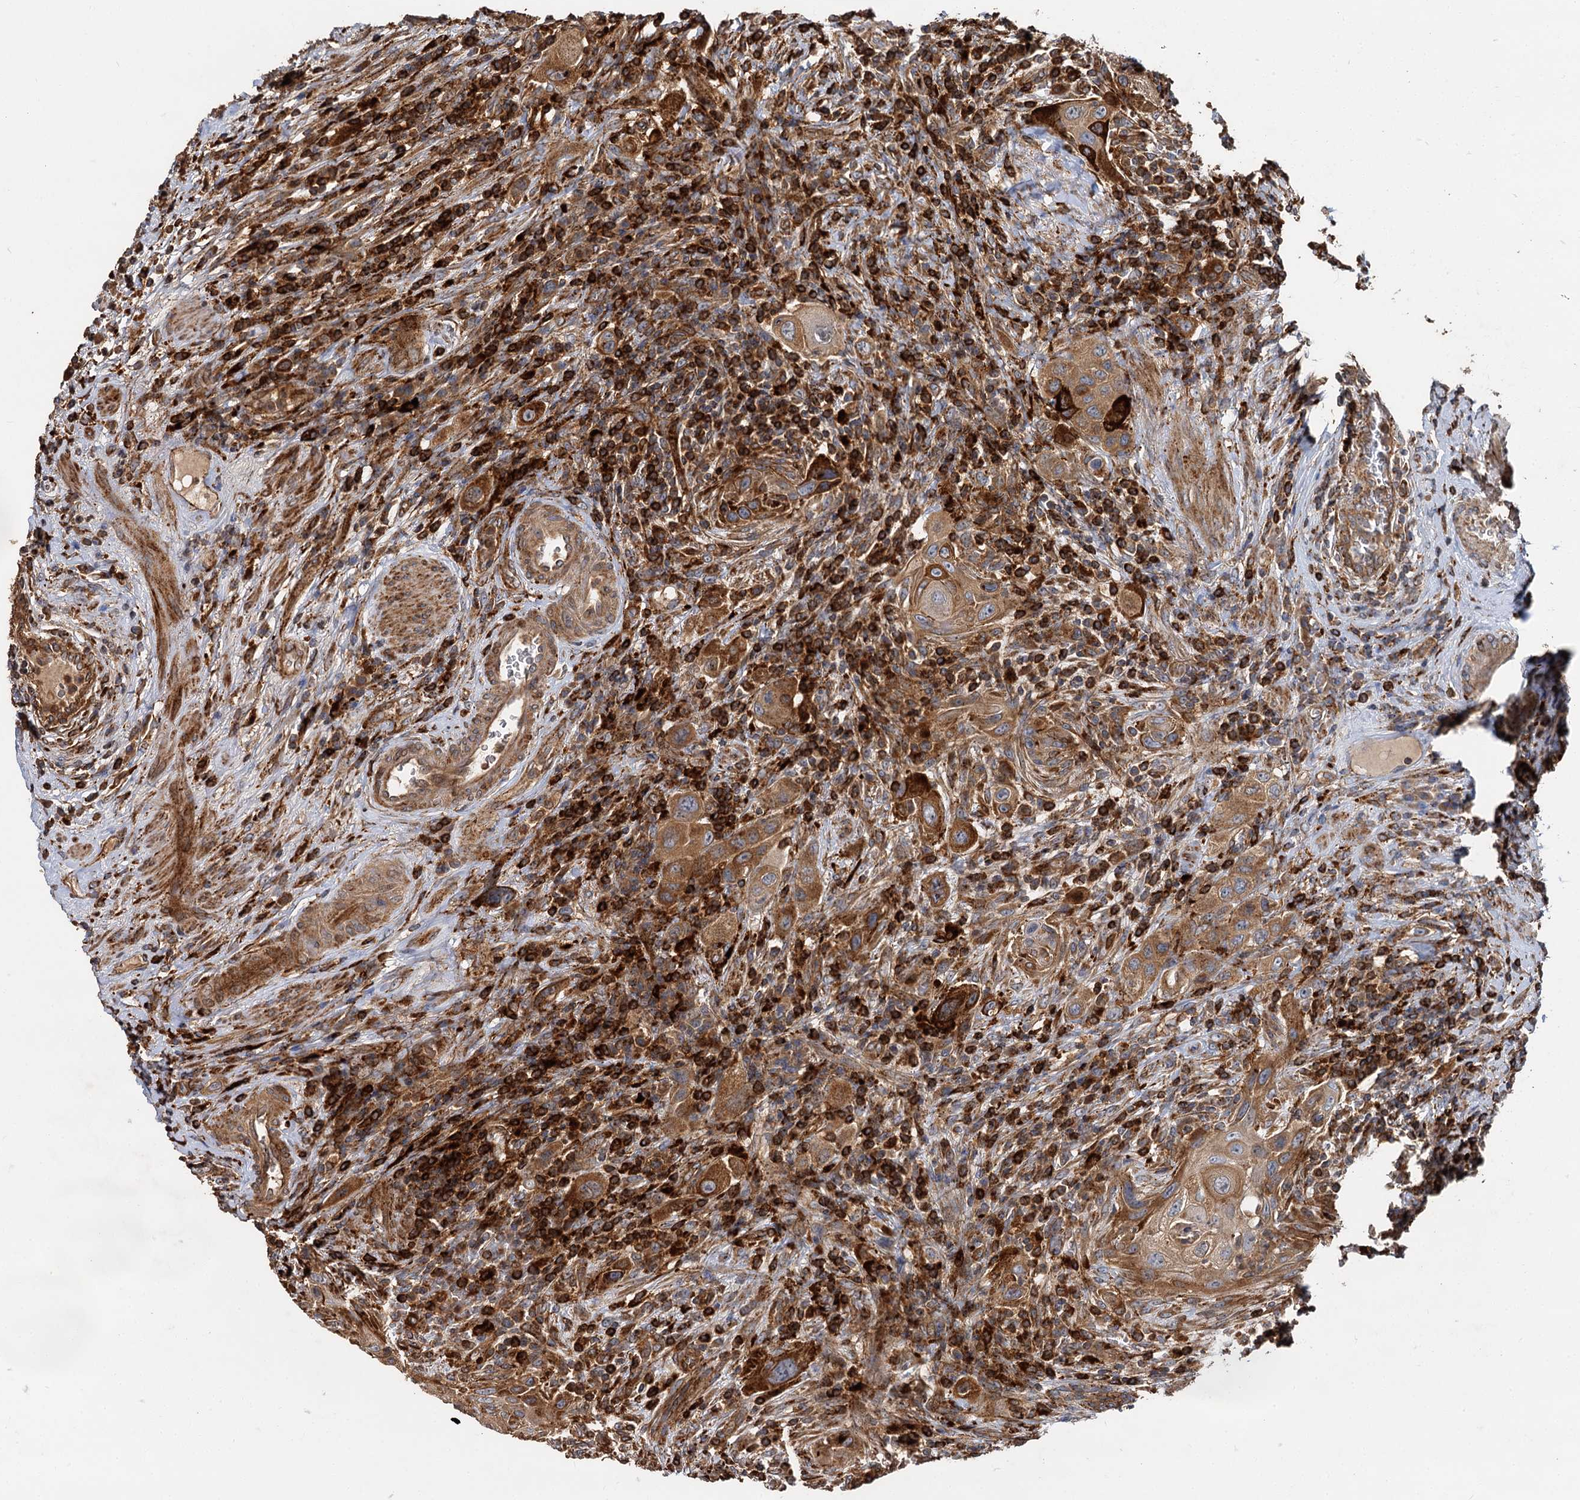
{"staining": {"intensity": "moderate", "quantity": ">75%", "location": "cytoplasmic/membranous"}, "tissue": "urothelial cancer", "cell_type": "Tumor cells", "image_type": "cancer", "snomed": [{"axis": "morphology", "description": "Urothelial carcinoma, High grade"}, {"axis": "topography", "description": "Urinary bladder"}], "caption": "Immunohistochemistry staining of urothelial cancer, which reveals medium levels of moderate cytoplasmic/membranous staining in approximately >75% of tumor cells indicating moderate cytoplasmic/membranous protein positivity. The staining was performed using DAB (3,3'-diaminobenzidine) (brown) for protein detection and nuclei were counterstained in hematoxylin (blue).", "gene": "WDR73", "patient": {"sex": "male", "age": 50}}